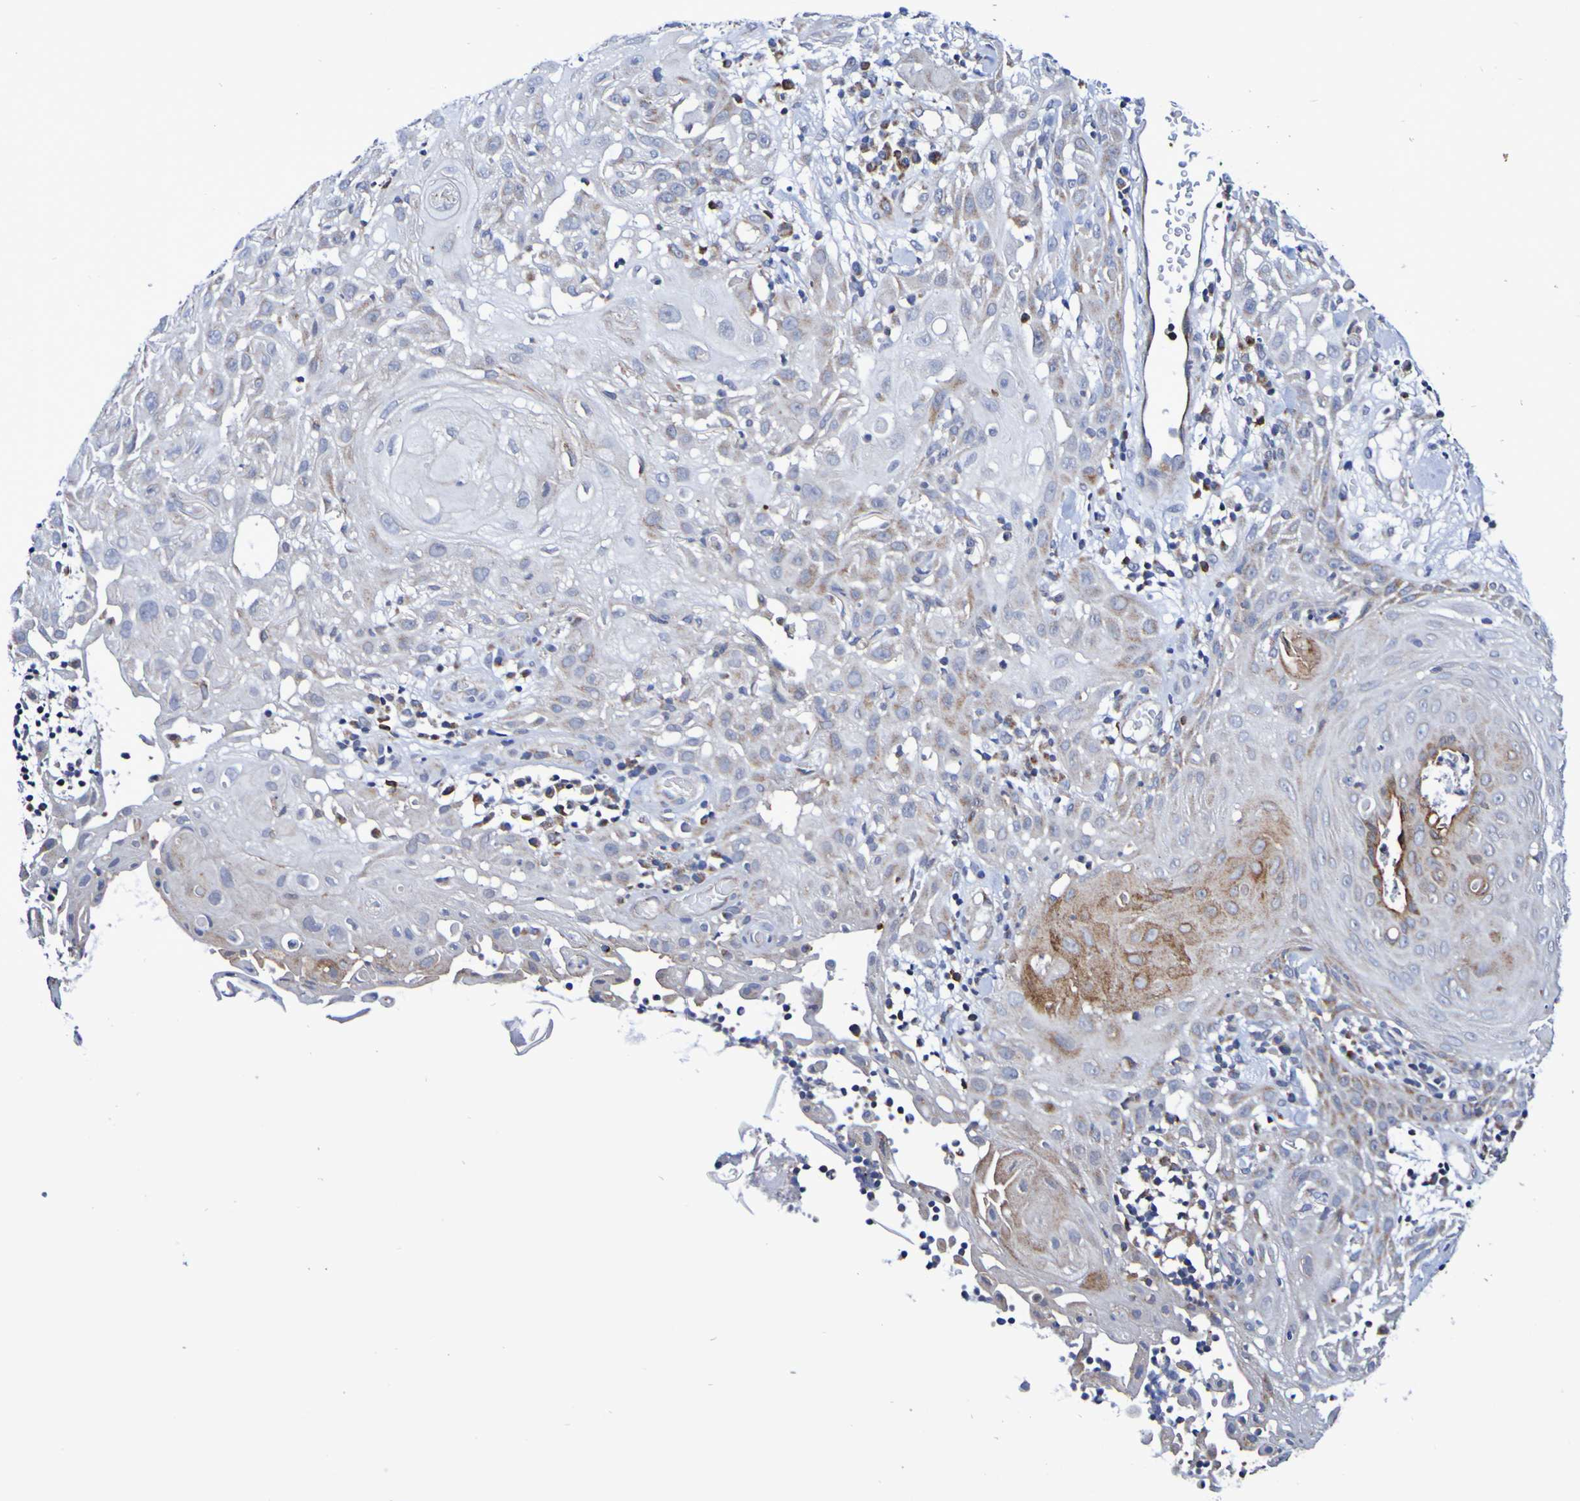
{"staining": {"intensity": "weak", "quantity": ">75%", "location": "cytoplasmic/membranous"}, "tissue": "skin cancer", "cell_type": "Tumor cells", "image_type": "cancer", "snomed": [{"axis": "morphology", "description": "Squamous cell carcinoma, NOS"}, {"axis": "topography", "description": "Skin"}], "caption": "Brown immunohistochemical staining in skin cancer exhibits weak cytoplasmic/membranous positivity in approximately >75% of tumor cells.", "gene": "GJB1", "patient": {"sex": "male", "age": 24}}